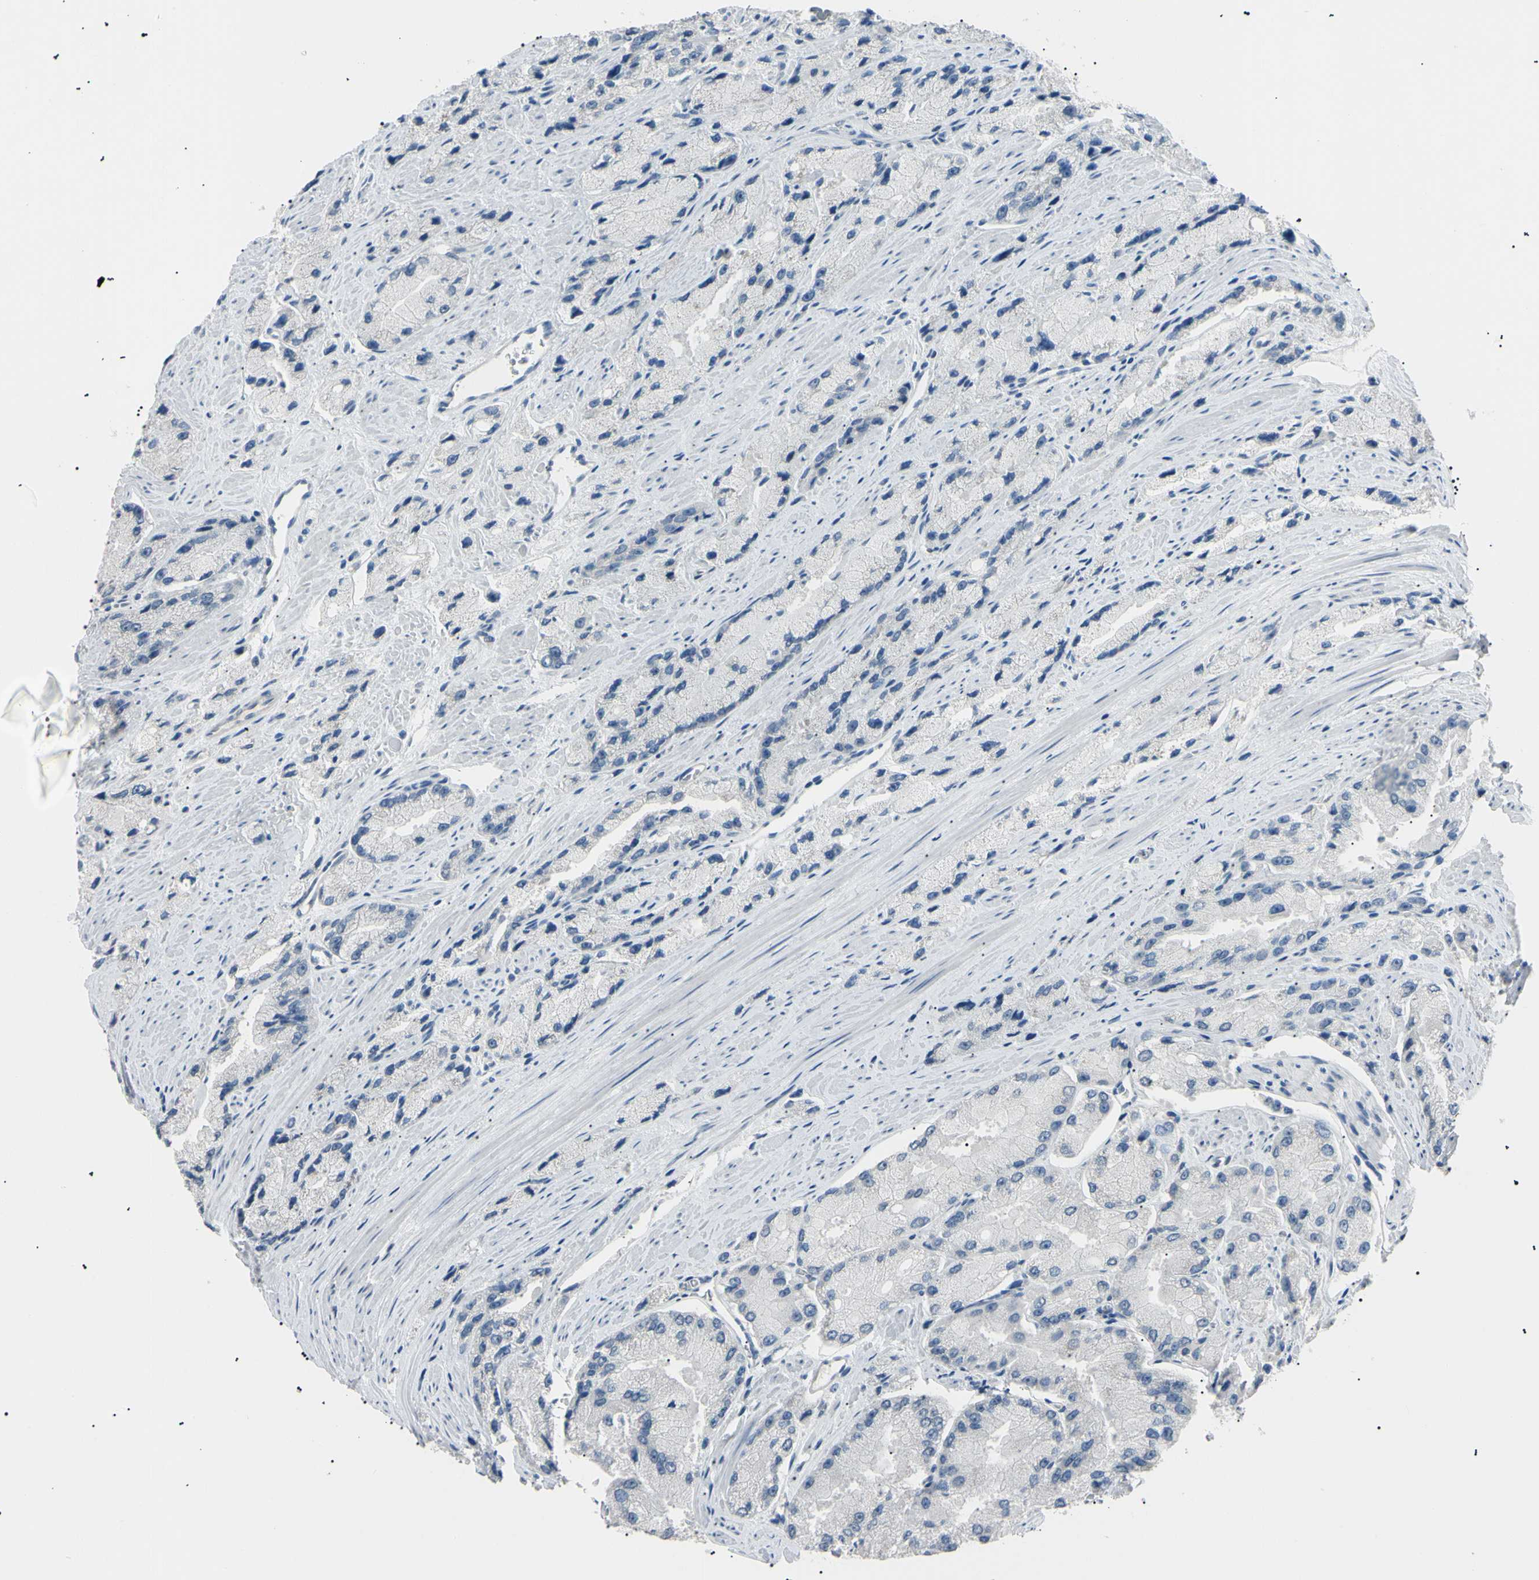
{"staining": {"intensity": "negative", "quantity": "none", "location": "none"}, "tissue": "prostate cancer", "cell_type": "Tumor cells", "image_type": "cancer", "snomed": [{"axis": "morphology", "description": "Adenocarcinoma, Low grade"}, {"axis": "topography", "description": "Prostate"}], "caption": "This is a histopathology image of immunohistochemistry (IHC) staining of prostate cancer (low-grade adenocarcinoma), which shows no expression in tumor cells.", "gene": "CGB3", "patient": {"sex": "male", "age": 71}}